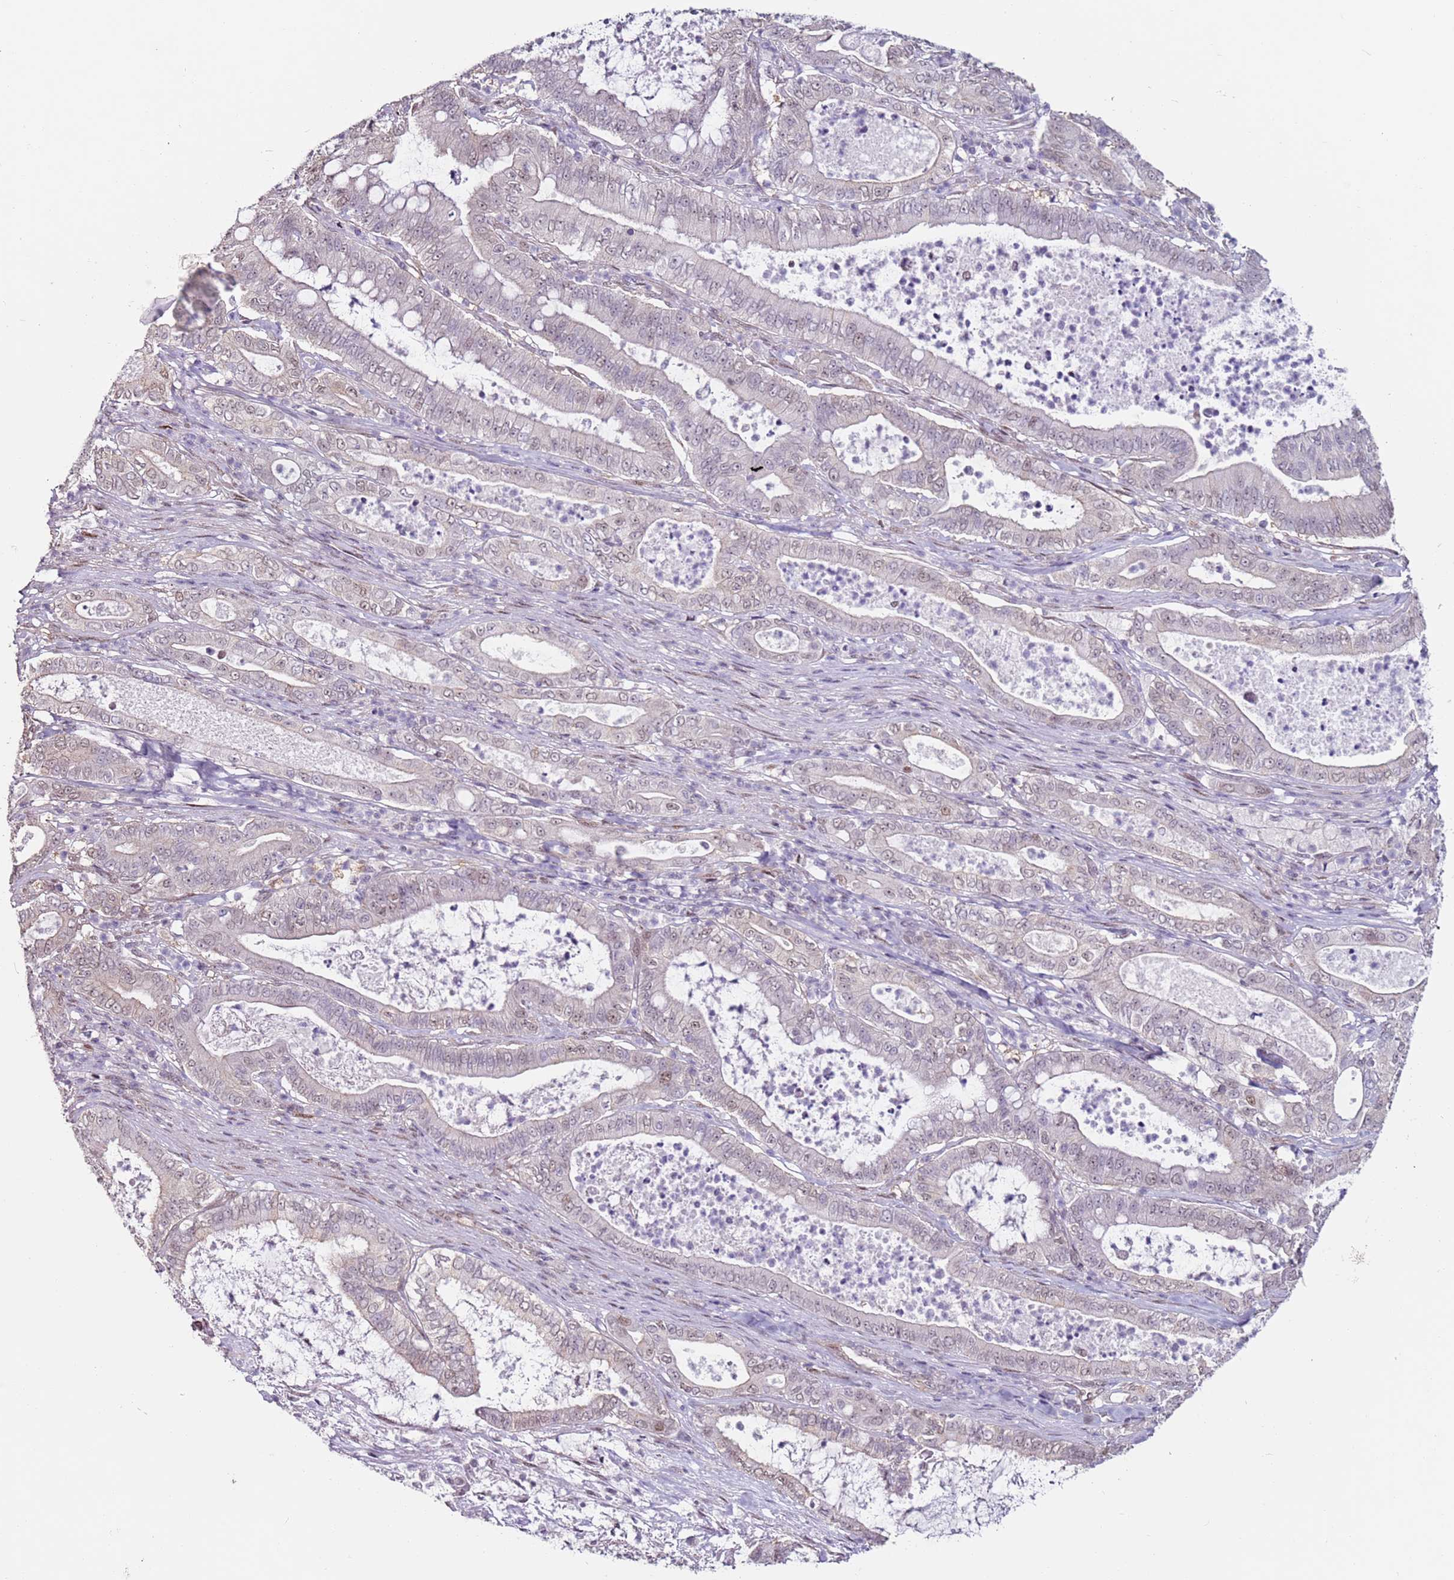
{"staining": {"intensity": "weak", "quantity": "<25%", "location": "nuclear"}, "tissue": "pancreatic cancer", "cell_type": "Tumor cells", "image_type": "cancer", "snomed": [{"axis": "morphology", "description": "Adenocarcinoma, NOS"}, {"axis": "topography", "description": "Pancreas"}], "caption": "High power microscopy histopathology image of an immunohistochemistry (IHC) image of pancreatic cancer, revealing no significant expression in tumor cells.", "gene": "PSMD4", "patient": {"sex": "male", "age": 71}}